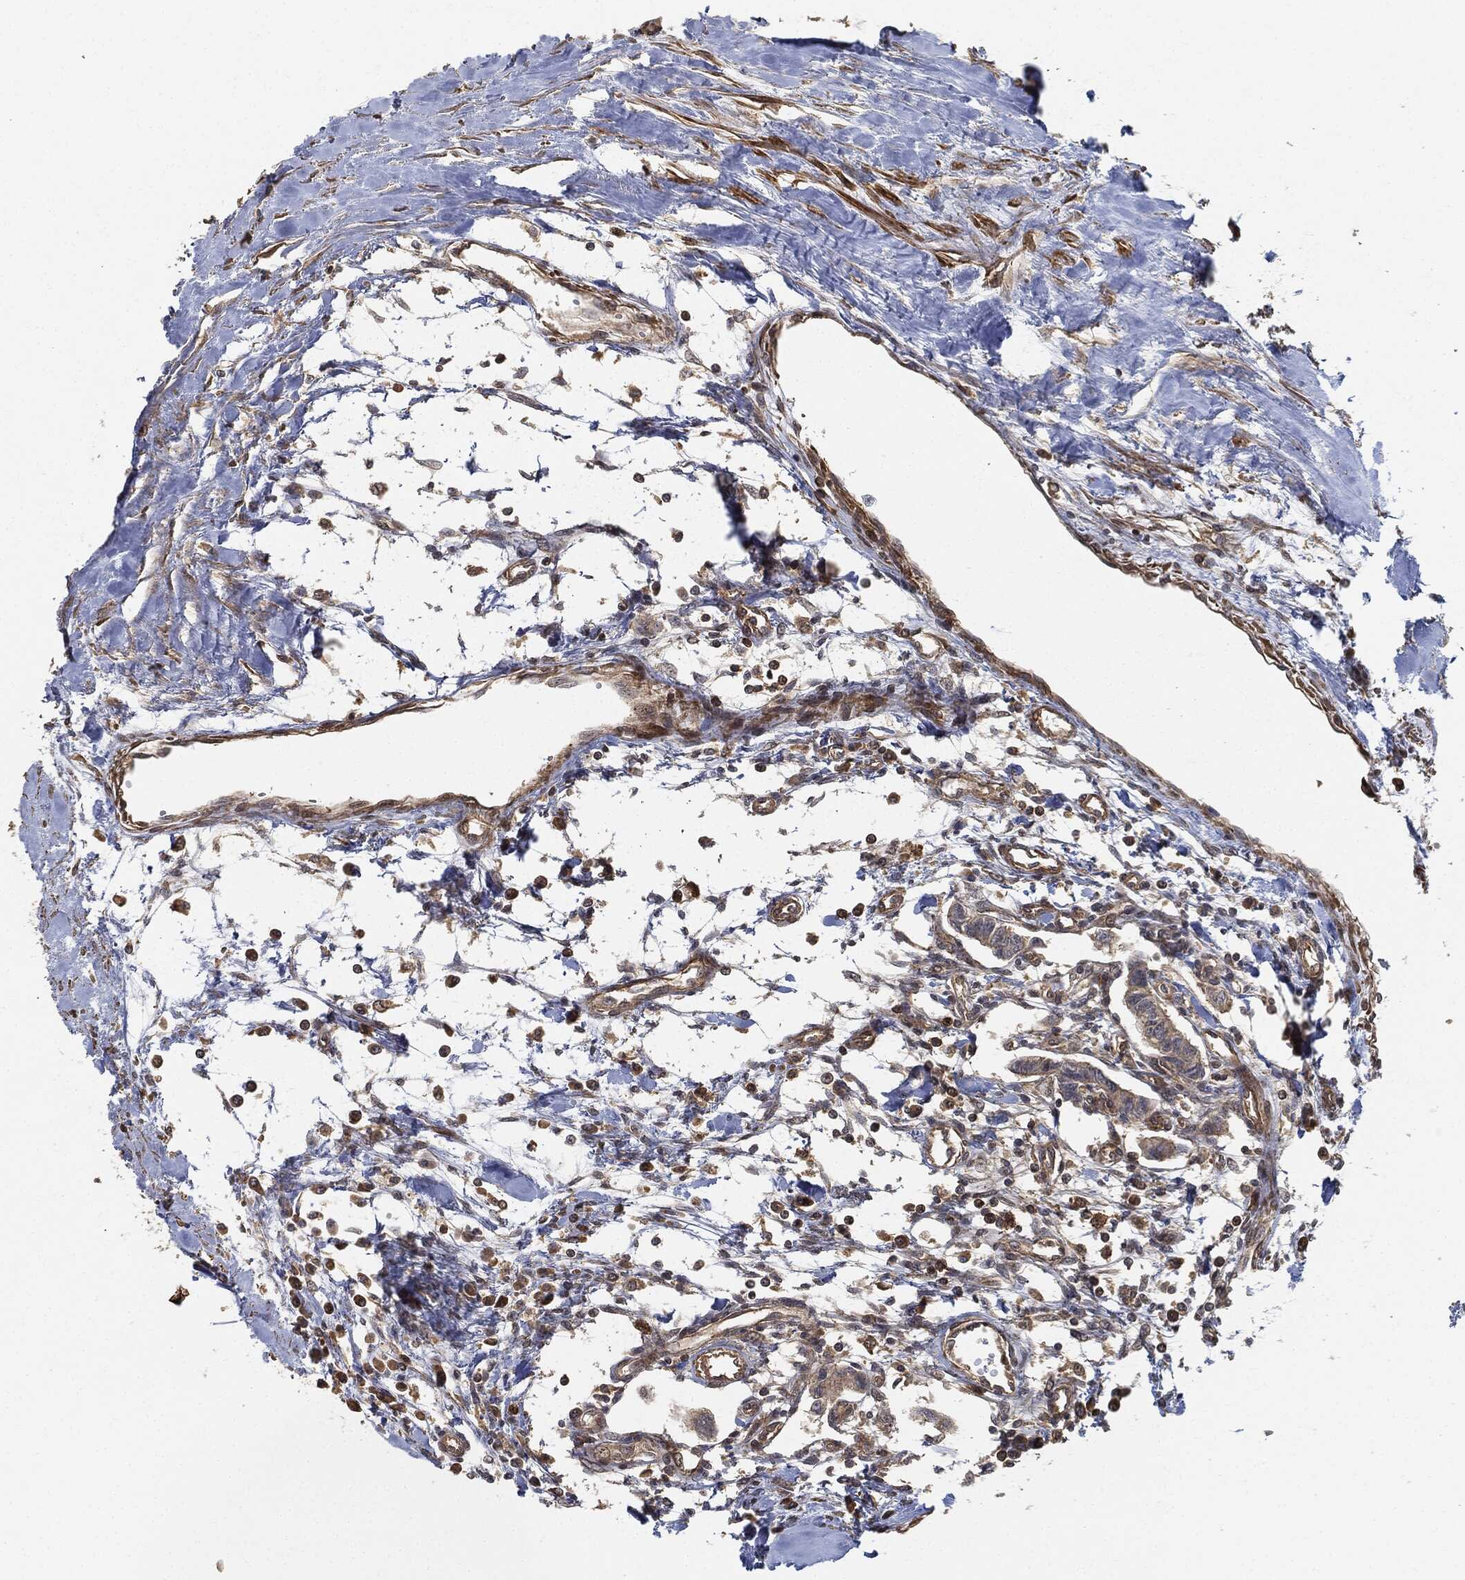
{"staining": {"intensity": "moderate", "quantity": "25%-75%", "location": "cytoplasmic/membranous"}, "tissue": "carcinoid", "cell_type": "Tumor cells", "image_type": "cancer", "snomed": [{"axis": "morphology", "description": "Carcinoid, malignant, NOS"}, {"axis": "topography", "description": "Kidney"}], "caption": "Carcinoid stained for a protein (brown) exhibits moderate cytoplasmic/membranous positive staining in approximately 25%-75% of tumor cells.", "gene": "TPT1", "patient": {"sex": "female", "age": 41}}